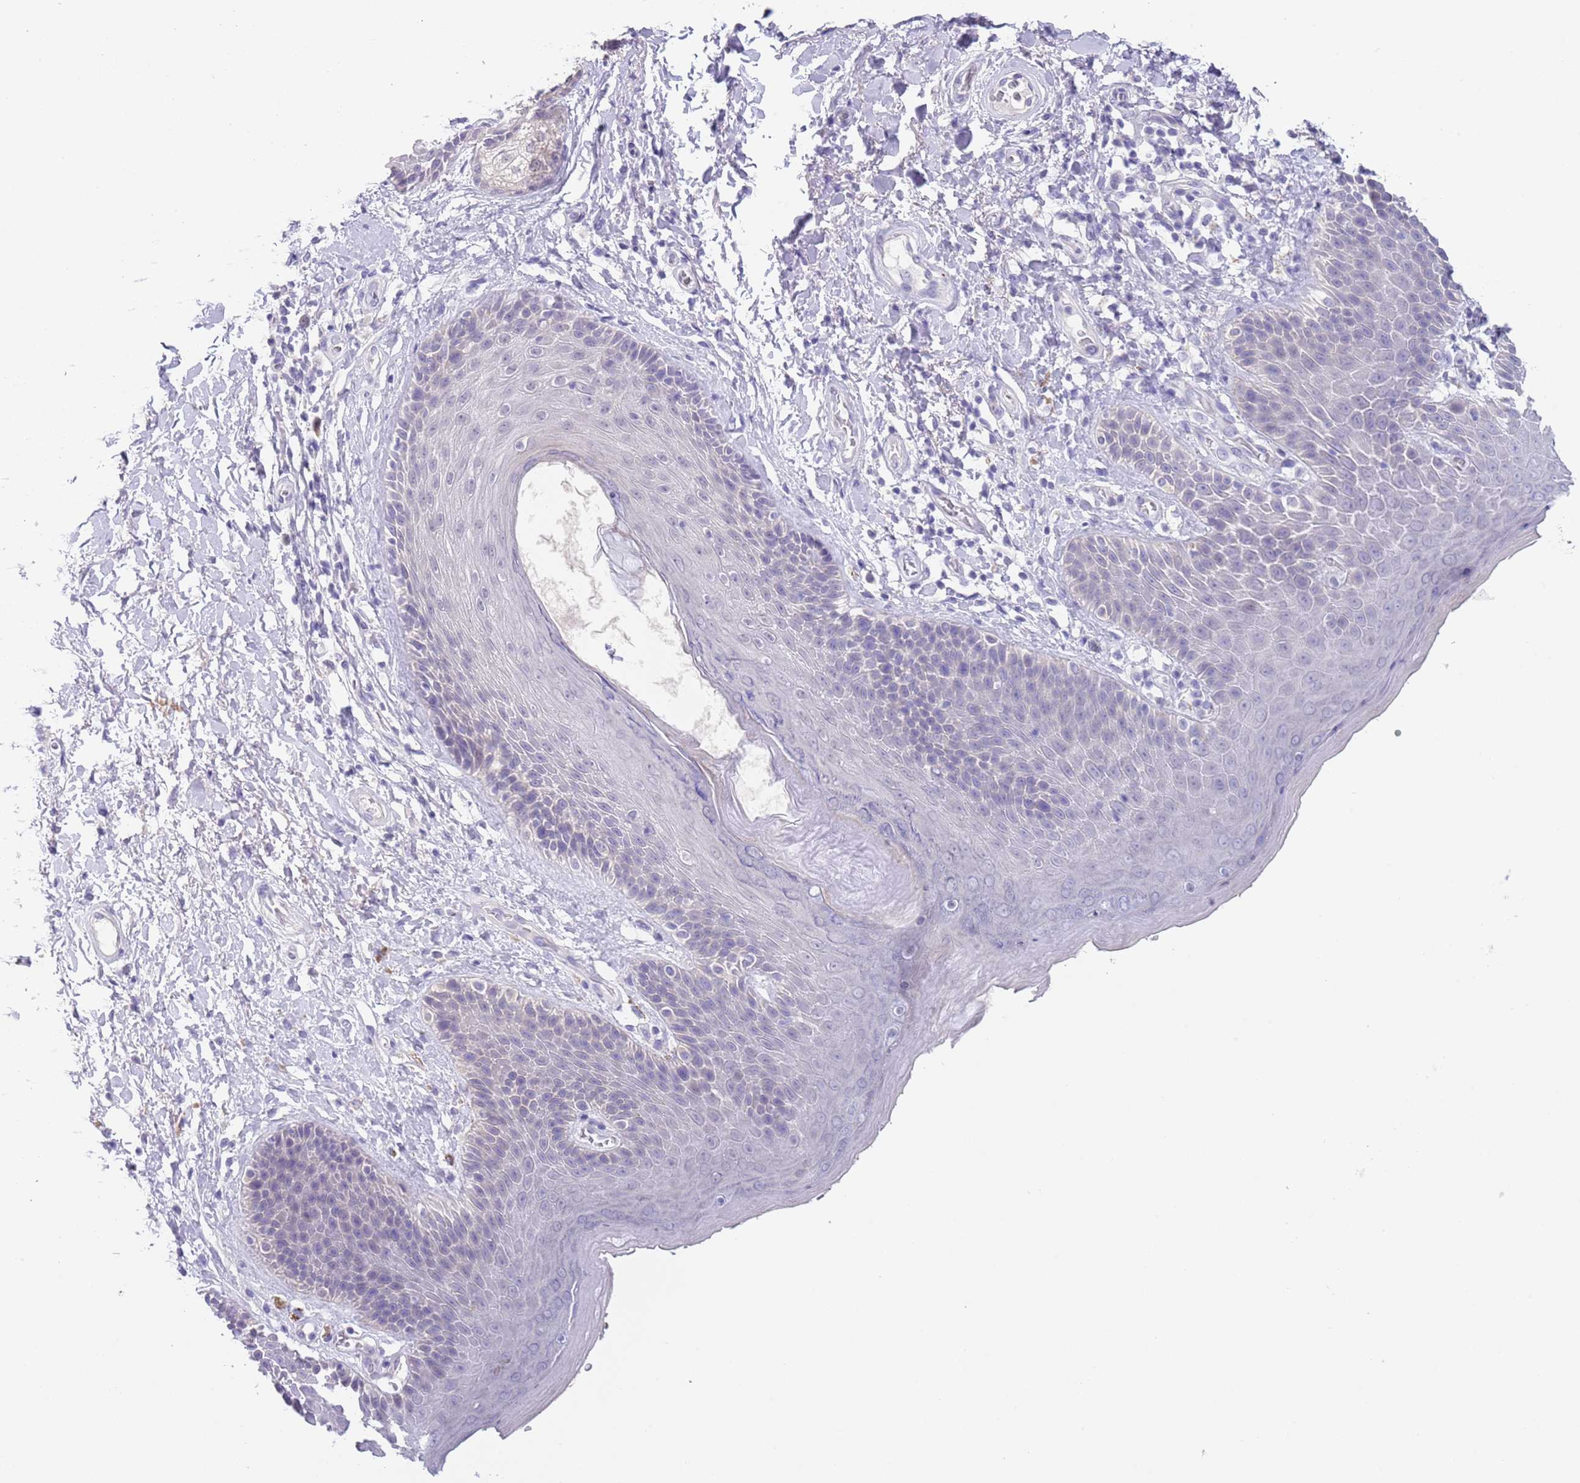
{"staining": {"intensity": "weak", "quantity": "<25%", "location": "cytoplasmic/membranous"}, "tissue": "skin", "cell_type": "Epidermal cells", "image_type": "normal", "snomed": [{"axis": "morphology", "description": "Normal tissue, NOS"}, {"axis": "topography", "description": "Anal"}], "caption": "The immunohistochemistry (IHC) micrograph has no significant staining in epidermal cells of skin. (Stains: DAB (3,3'-diaminobenzidine) IHC with hematoxylin counter stain, Microscopy: brightfield microscopy at high magnification).", "gene": "SPIRE2", "patient": {"sex": "female", "age": 89}}